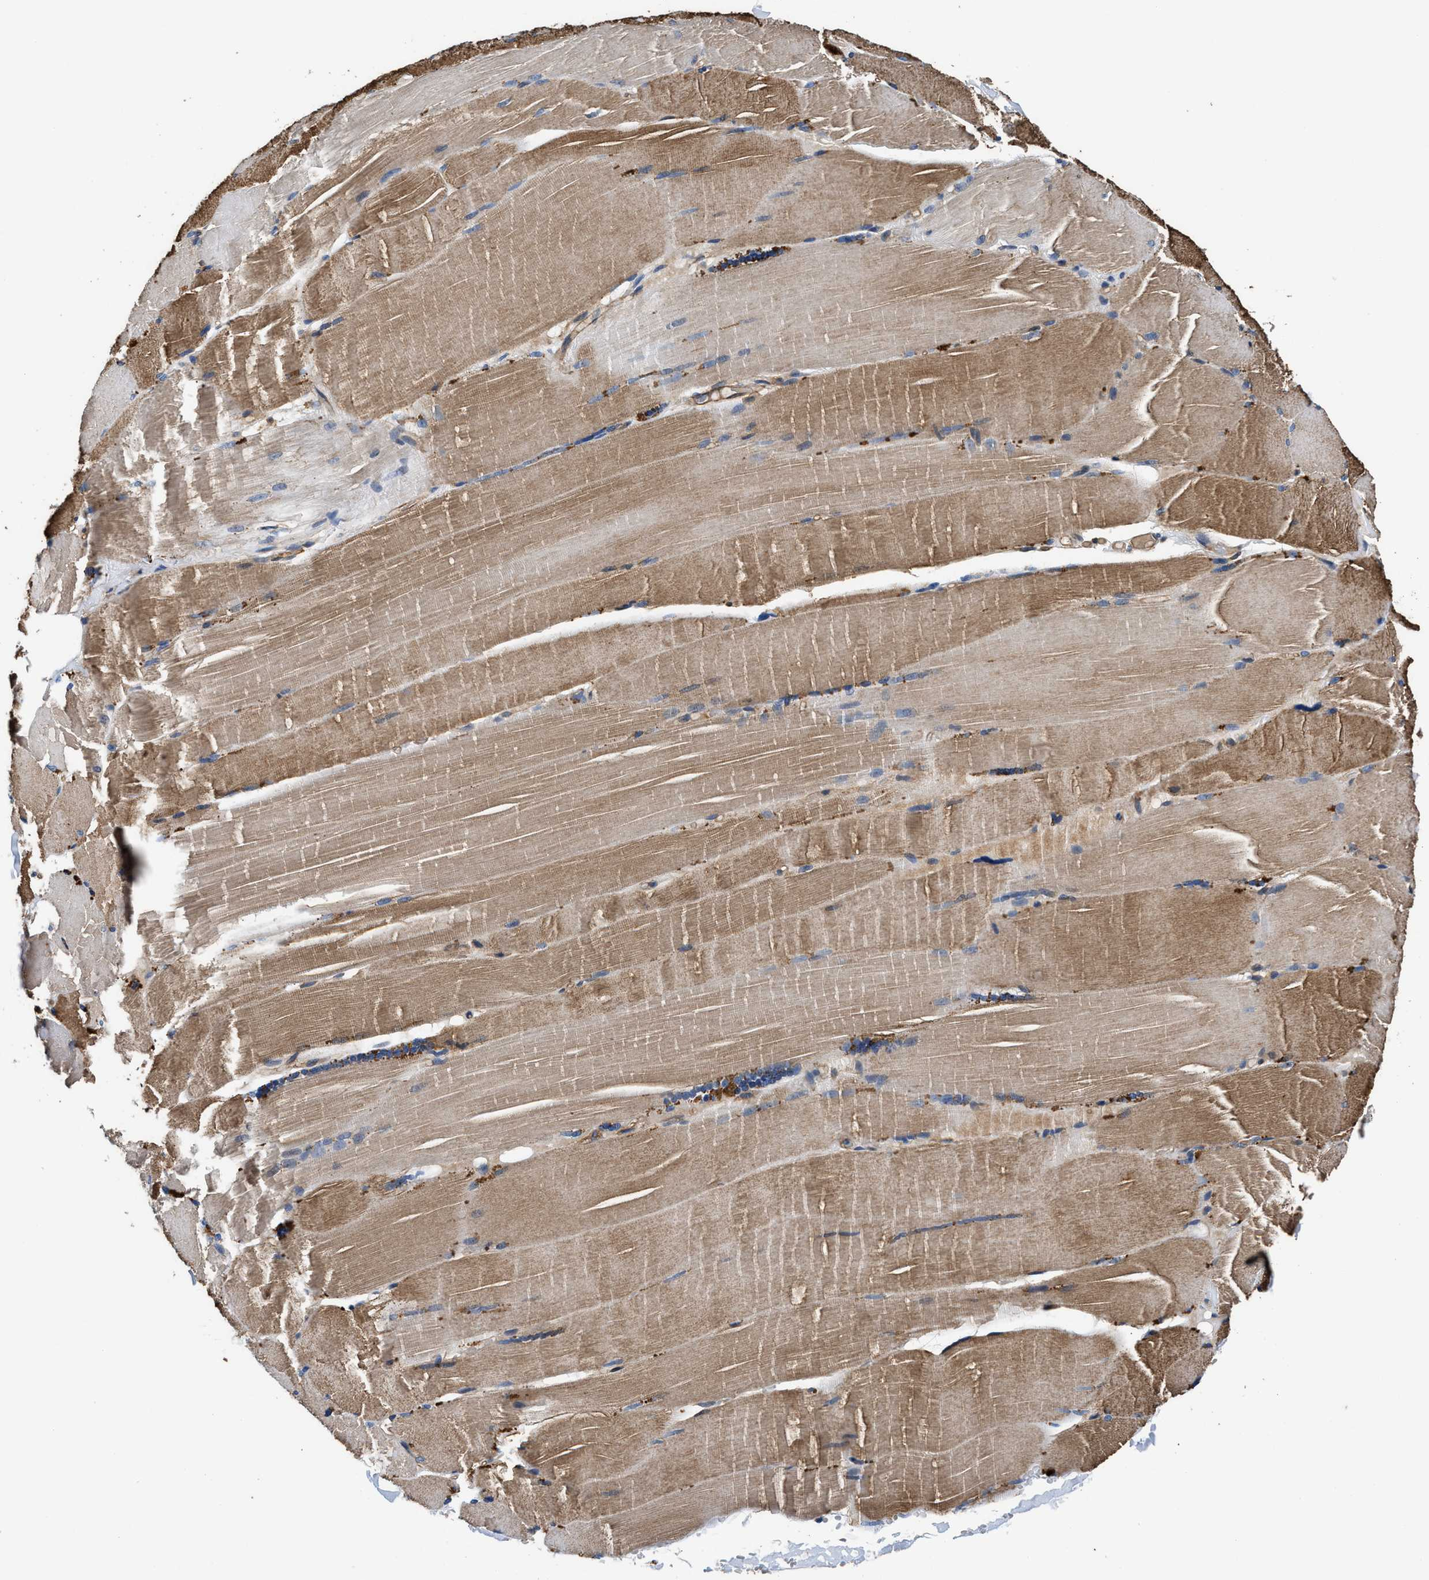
{"staining": {"intensity": "moderate", "quantity": ">75%", "location": "cytoplasmic/membranous"}, "tissue": "skeletal muscle", "cell_type": "Myocytes", "image_type": "normal", "snomed": [{"axis": "morphology", "description": "Normal tissue, NOS"}, {"axis": "topography", "description": "Skin"}, {"axis": "topography", "description": "Skeletal muscle"}], "caption": "Unremarkable skeletal muscle exhibits moderate cytoplasmic/membranous staining in approximately >75% of myocytes.", "gene": "PPP1R9B", "patient": {"sex": "male", "age": 83}}